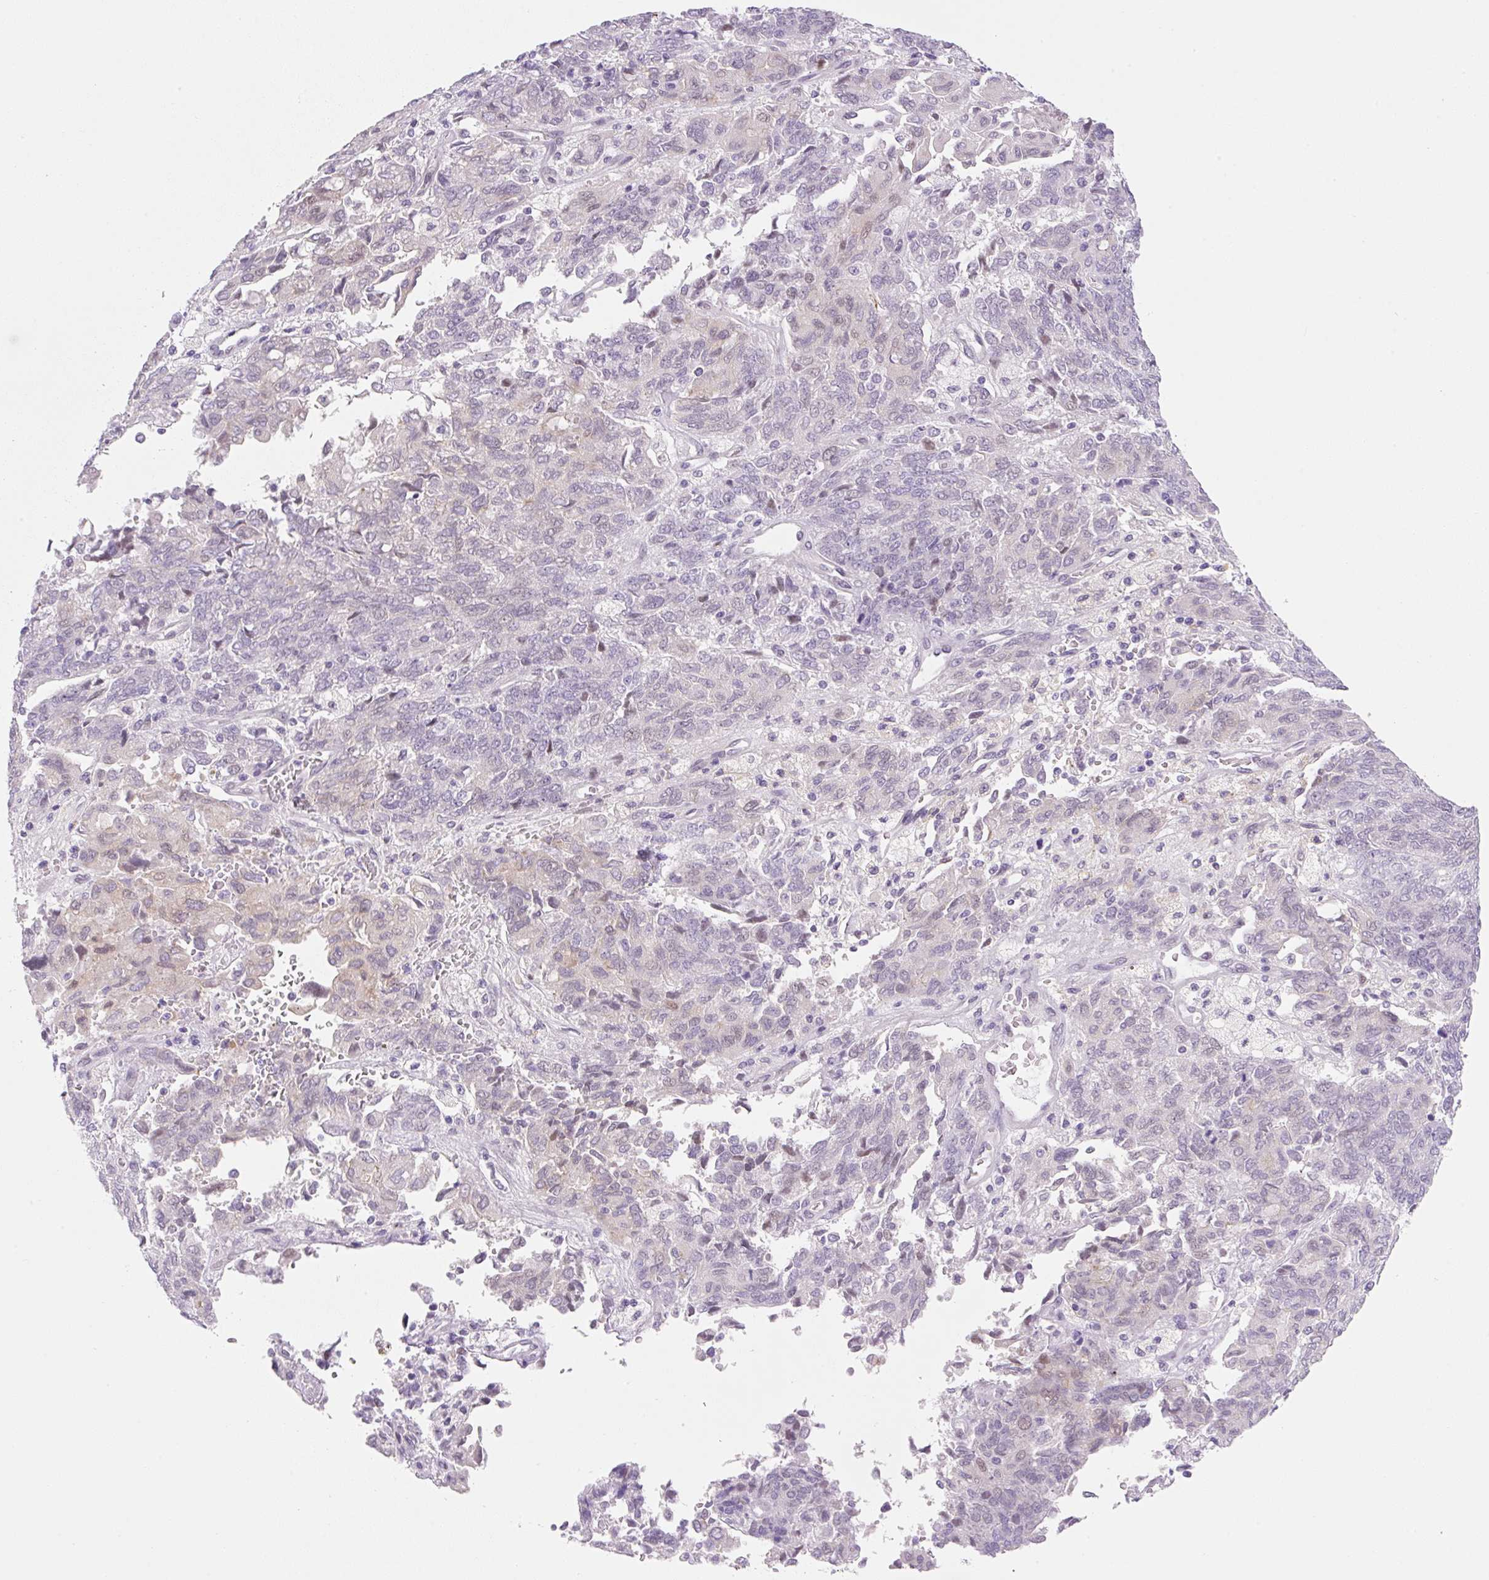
{"staining": {"intensity": "weak", "quantity": "<25%", "location": "cytoplasmic/membranous,nuclear"}, "tissue": "endometrial cancer", "cell_type": "Tumor cells", "image_type": "cancer", "snomed": [{"axis": "morphology", "description": "Adenocarcinoma, NOS"}, {"axis": "topography", "description": "Endometrium"}], "caption": "This is an IHC photomicrograph of adenocarcinoma (endometrial). There is no staining in tumor cells.", "gene": "SYNE3", "patient": {"sex": "female", "age": 80}}